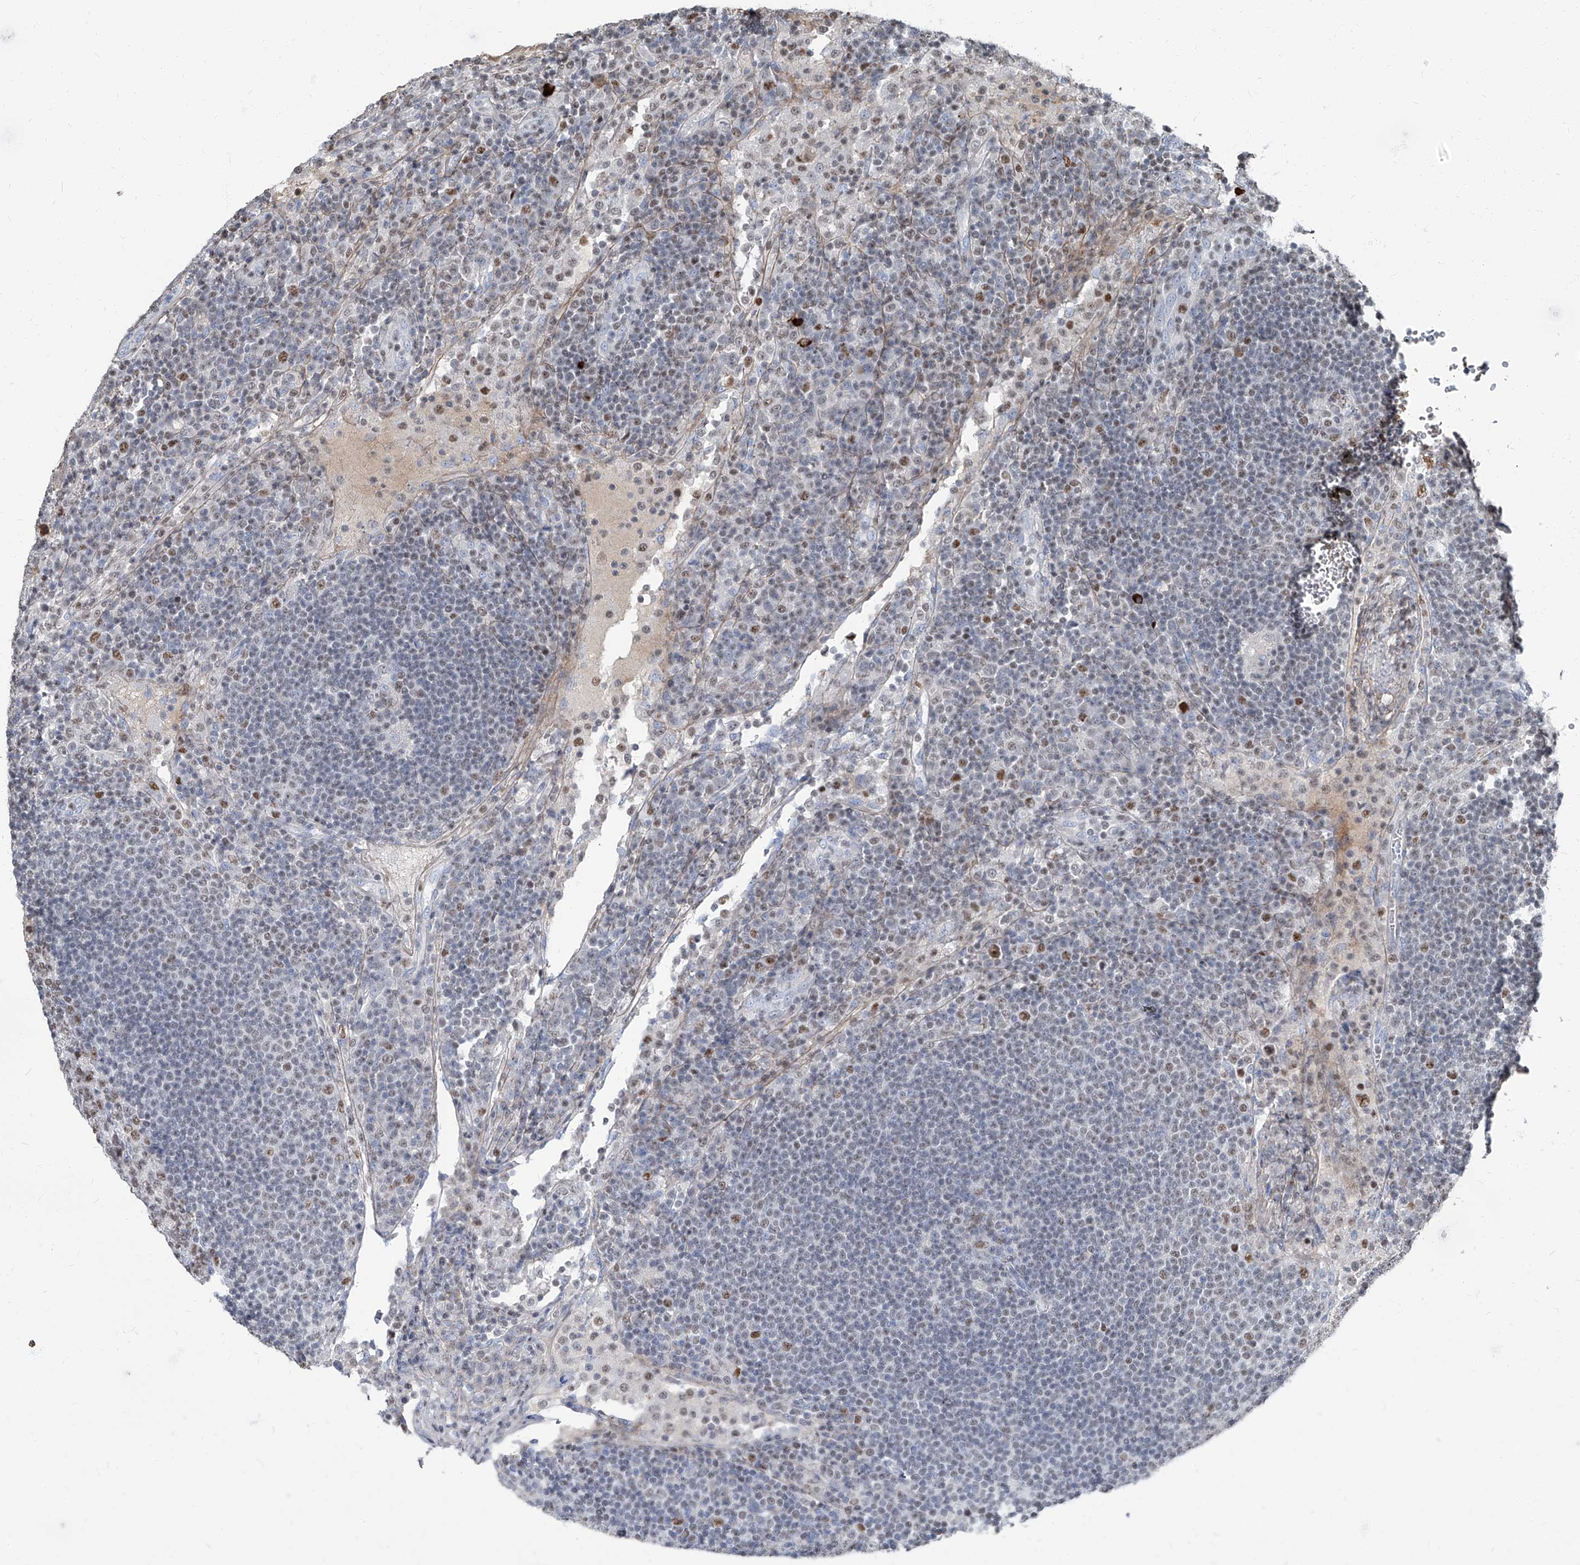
{"staining": {"intensity": "moderate", "quantity": "<25%", "location": "nuclear"}, "tissue": "lymph node", "cell_type": "Non-germinal center cells", "image_type": "normal", "snomed": [{"axis": "morphology", "description": "Normal tissue, NOS"}, {"axis": "topography", "description": "Lymph node"}], "caption": "Benign lymph node reveals moderate nuclear staining in about <25% of non-germinal center cells (IHC, brightfield microscopy, high magnification)..", "gene": "HOXA3", "patient": {"sex": "female", "age": 53}}